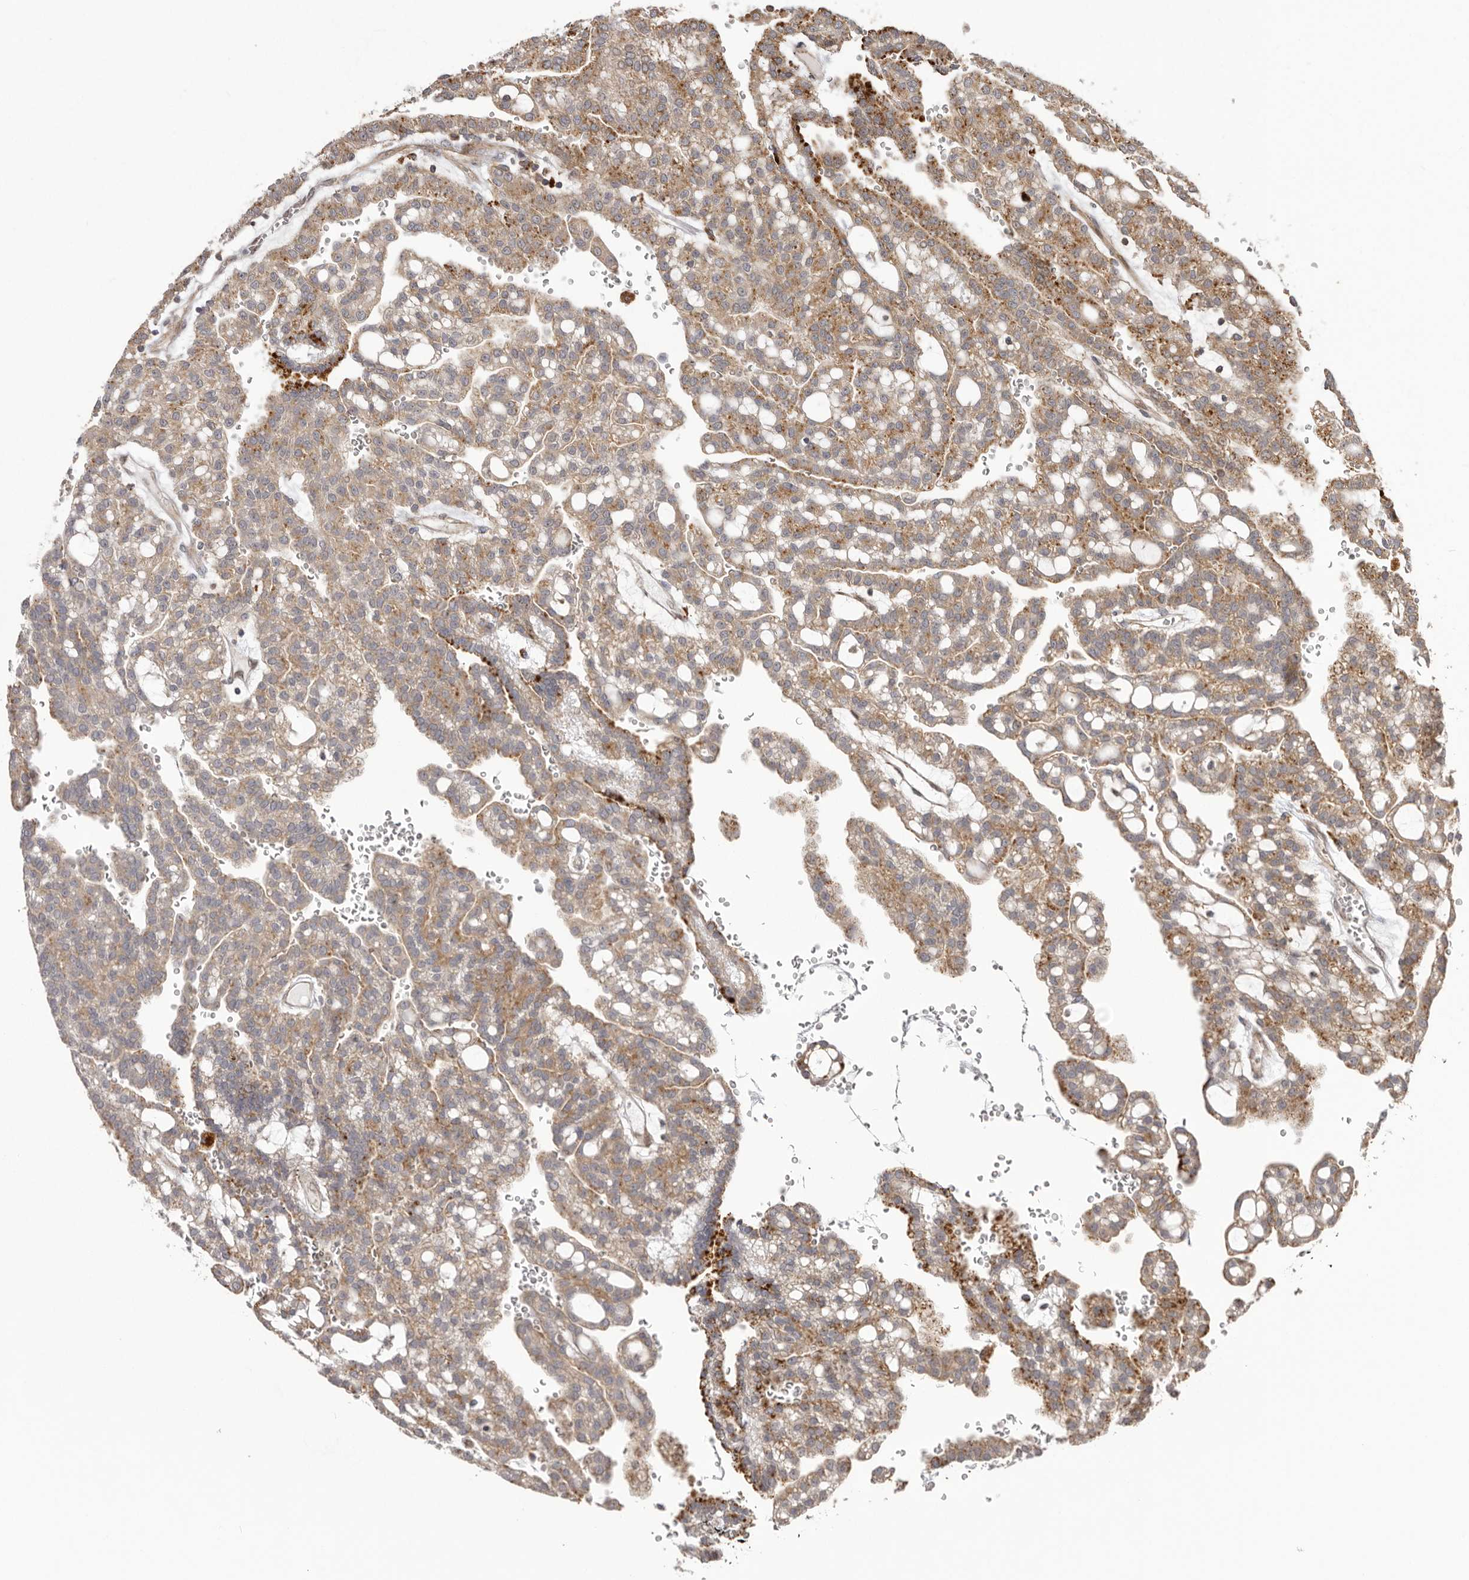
{"staining": {"intensity": "moderate", "quantity": ">75%", "location": "cytoplasmic/membranous"}, "tissue": "renal cancer", "cell_type": "Tumor cells", "image_type": "cancer", "snomed": [{"axis": "morphology", "description": "Adenocarcinoma, NOS"}, {"axis": "topography", "description": "Kidney"}], "caption": "Immunohistochemical staining of adenocarcinoma (renal) shows medium levels of moderate cytoplasmic/membranous protein positivity in approximately >75% of tumor cells.", "gene": "NUP43", "patient": {"sex": "male", "age": 63}}